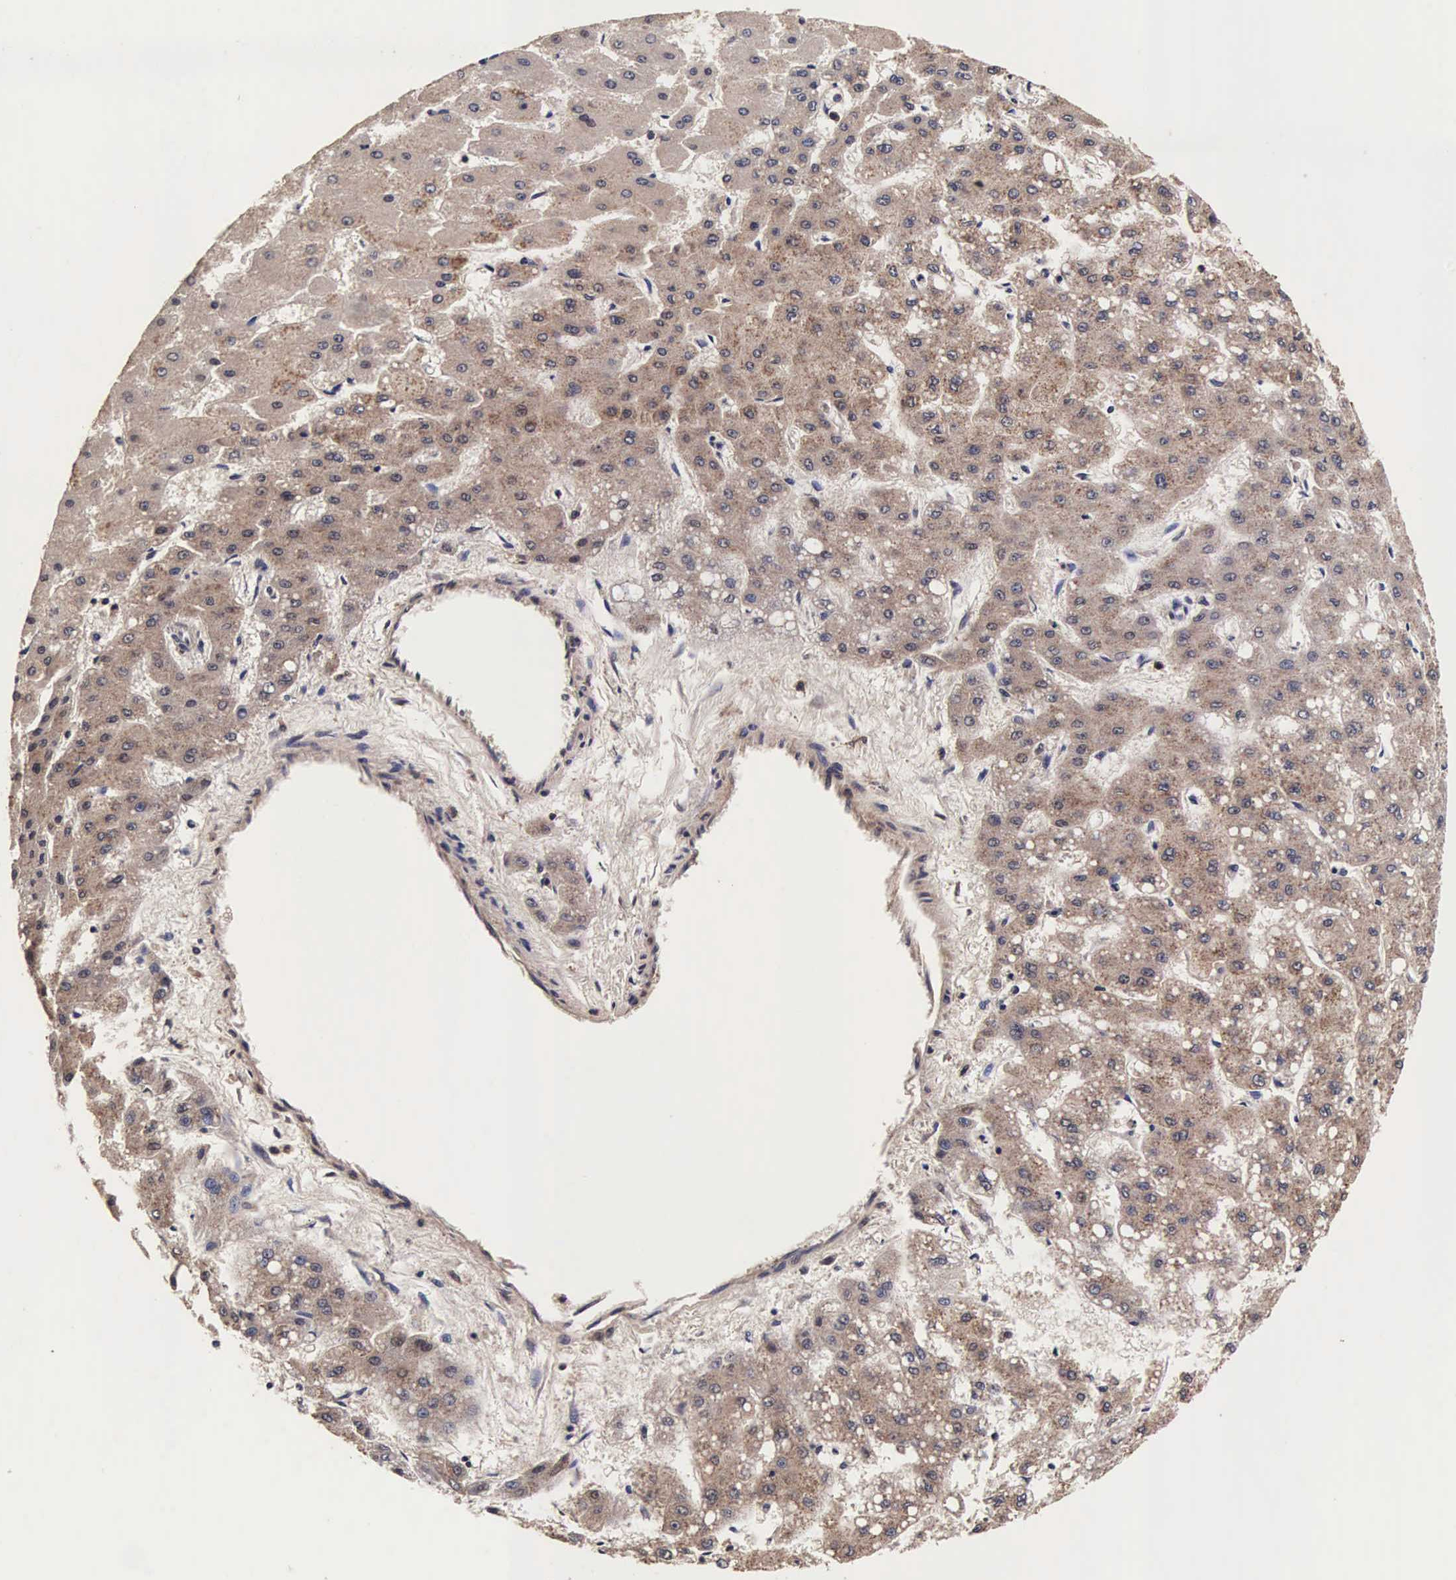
{"staining": {"intensity": "weak", "quantity": ">75%", "location": "cytoplasmic/membranous,nuclear"}, "tissue": "liver cancer", "cell_type": "Tumor cells", "image_type": "cancer", "snomed": [{"axis": "morphology", "description": "Carcinoma, Hepatocellular, NOS"}, {"axis": "topography", "description": "Liver"}], "caption": "Immunohistochemical staining of human hepatocellular carcinoma (liver) exhibits low levels of weak cytoplasmic/membranous and nuclear protein expression in about >75% of tumor cells.", "gene": "TECPR2", "patient": {"sex": "female", "age": 52}}